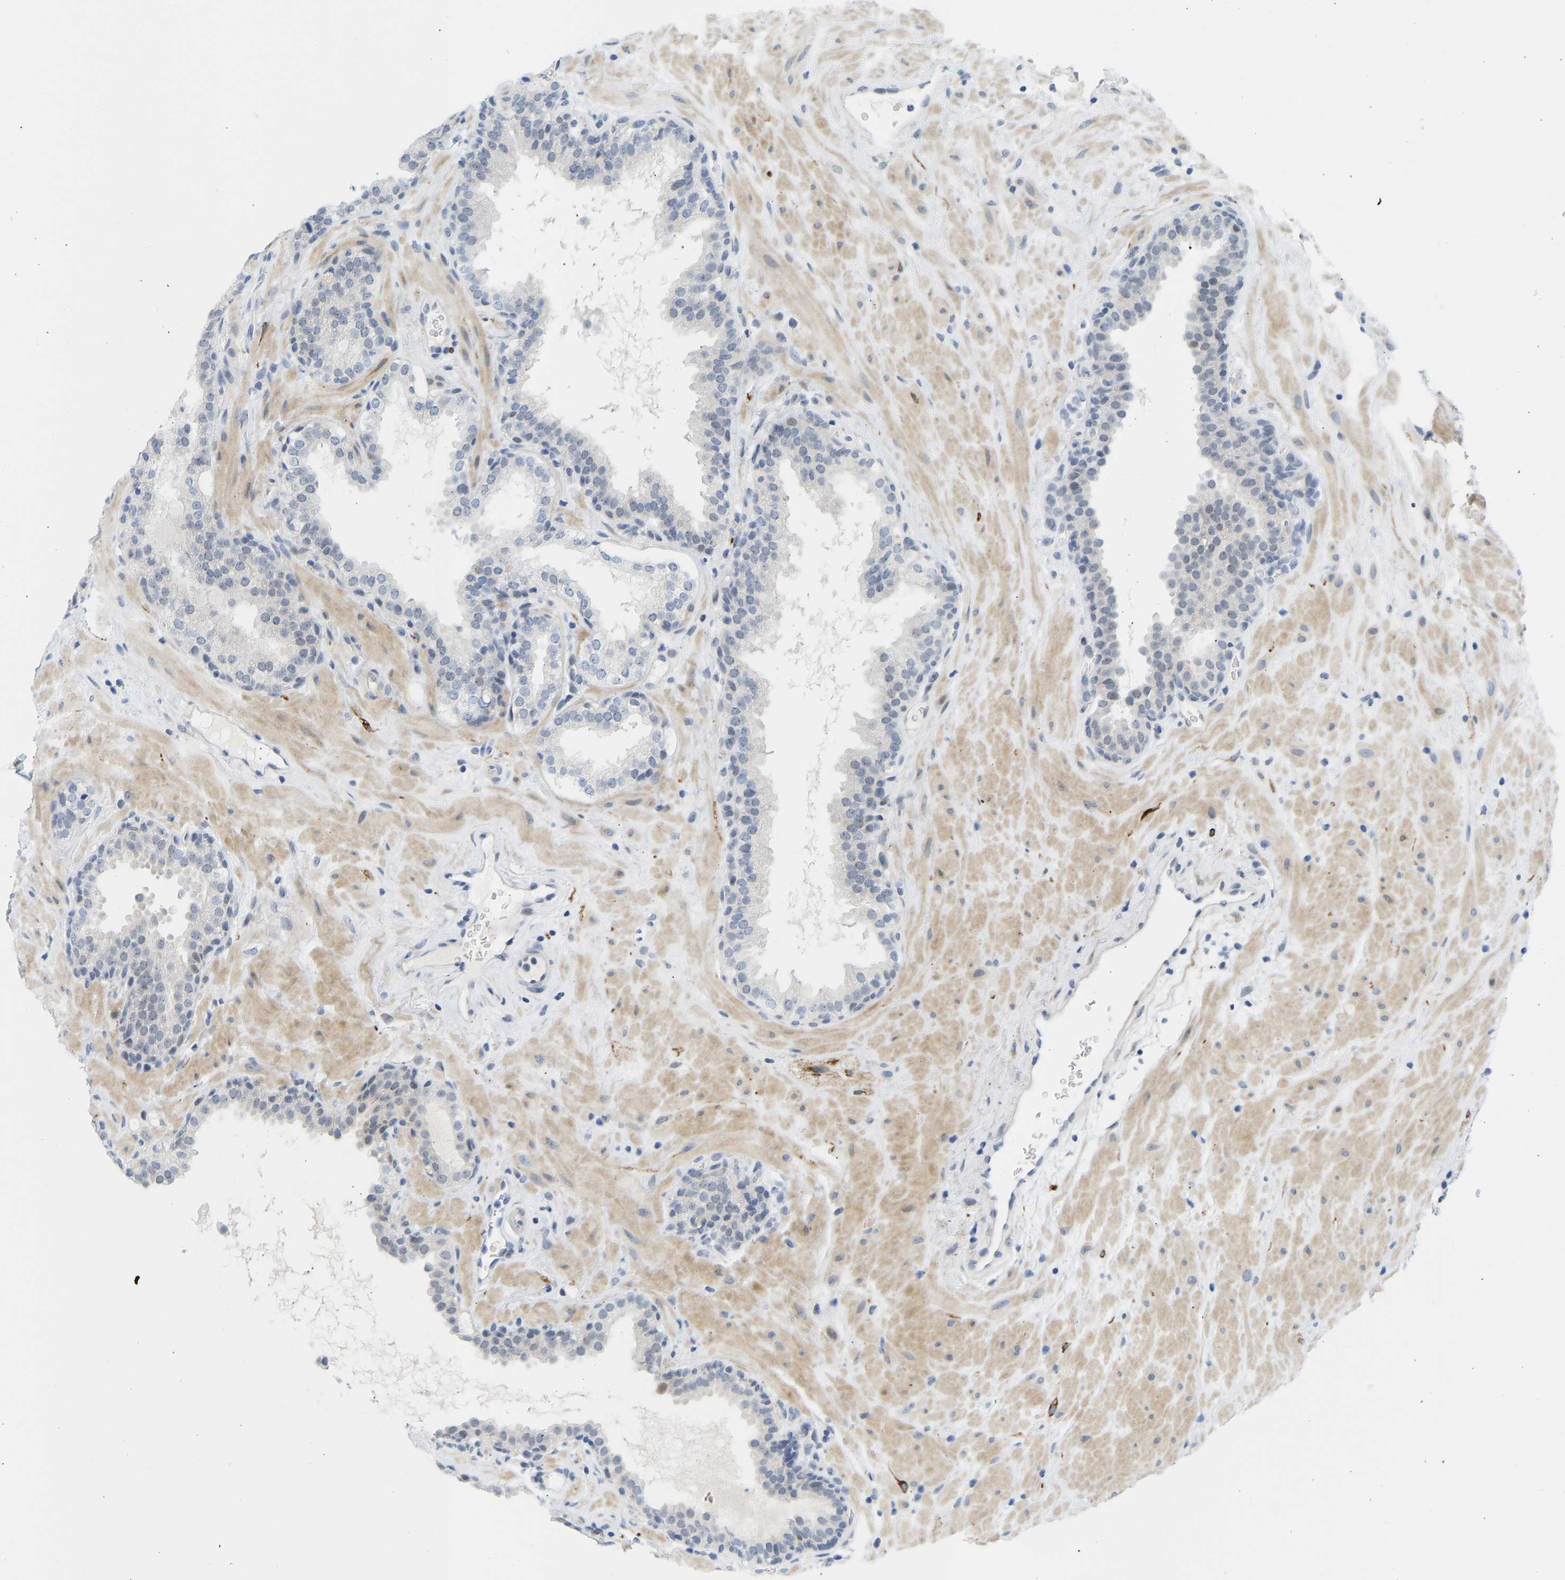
{"staining": {"intensity": "negative", "quantity": "none", "location": "none"}, "tissue": "prostate", "cell_type": "Glandular cells", "image_type": "normal", "snomed": [{"axis": "morphology", "description": "Normal tissue, NOS"}, {"axis": "topography", "description": "Prostate"}], "caption": "An IHC micrograph of normal prostate is shown. There is no staining in glandular cells of prostate.", "gene": "BAG1", "patient": {"sex": "male", "age": 51}}